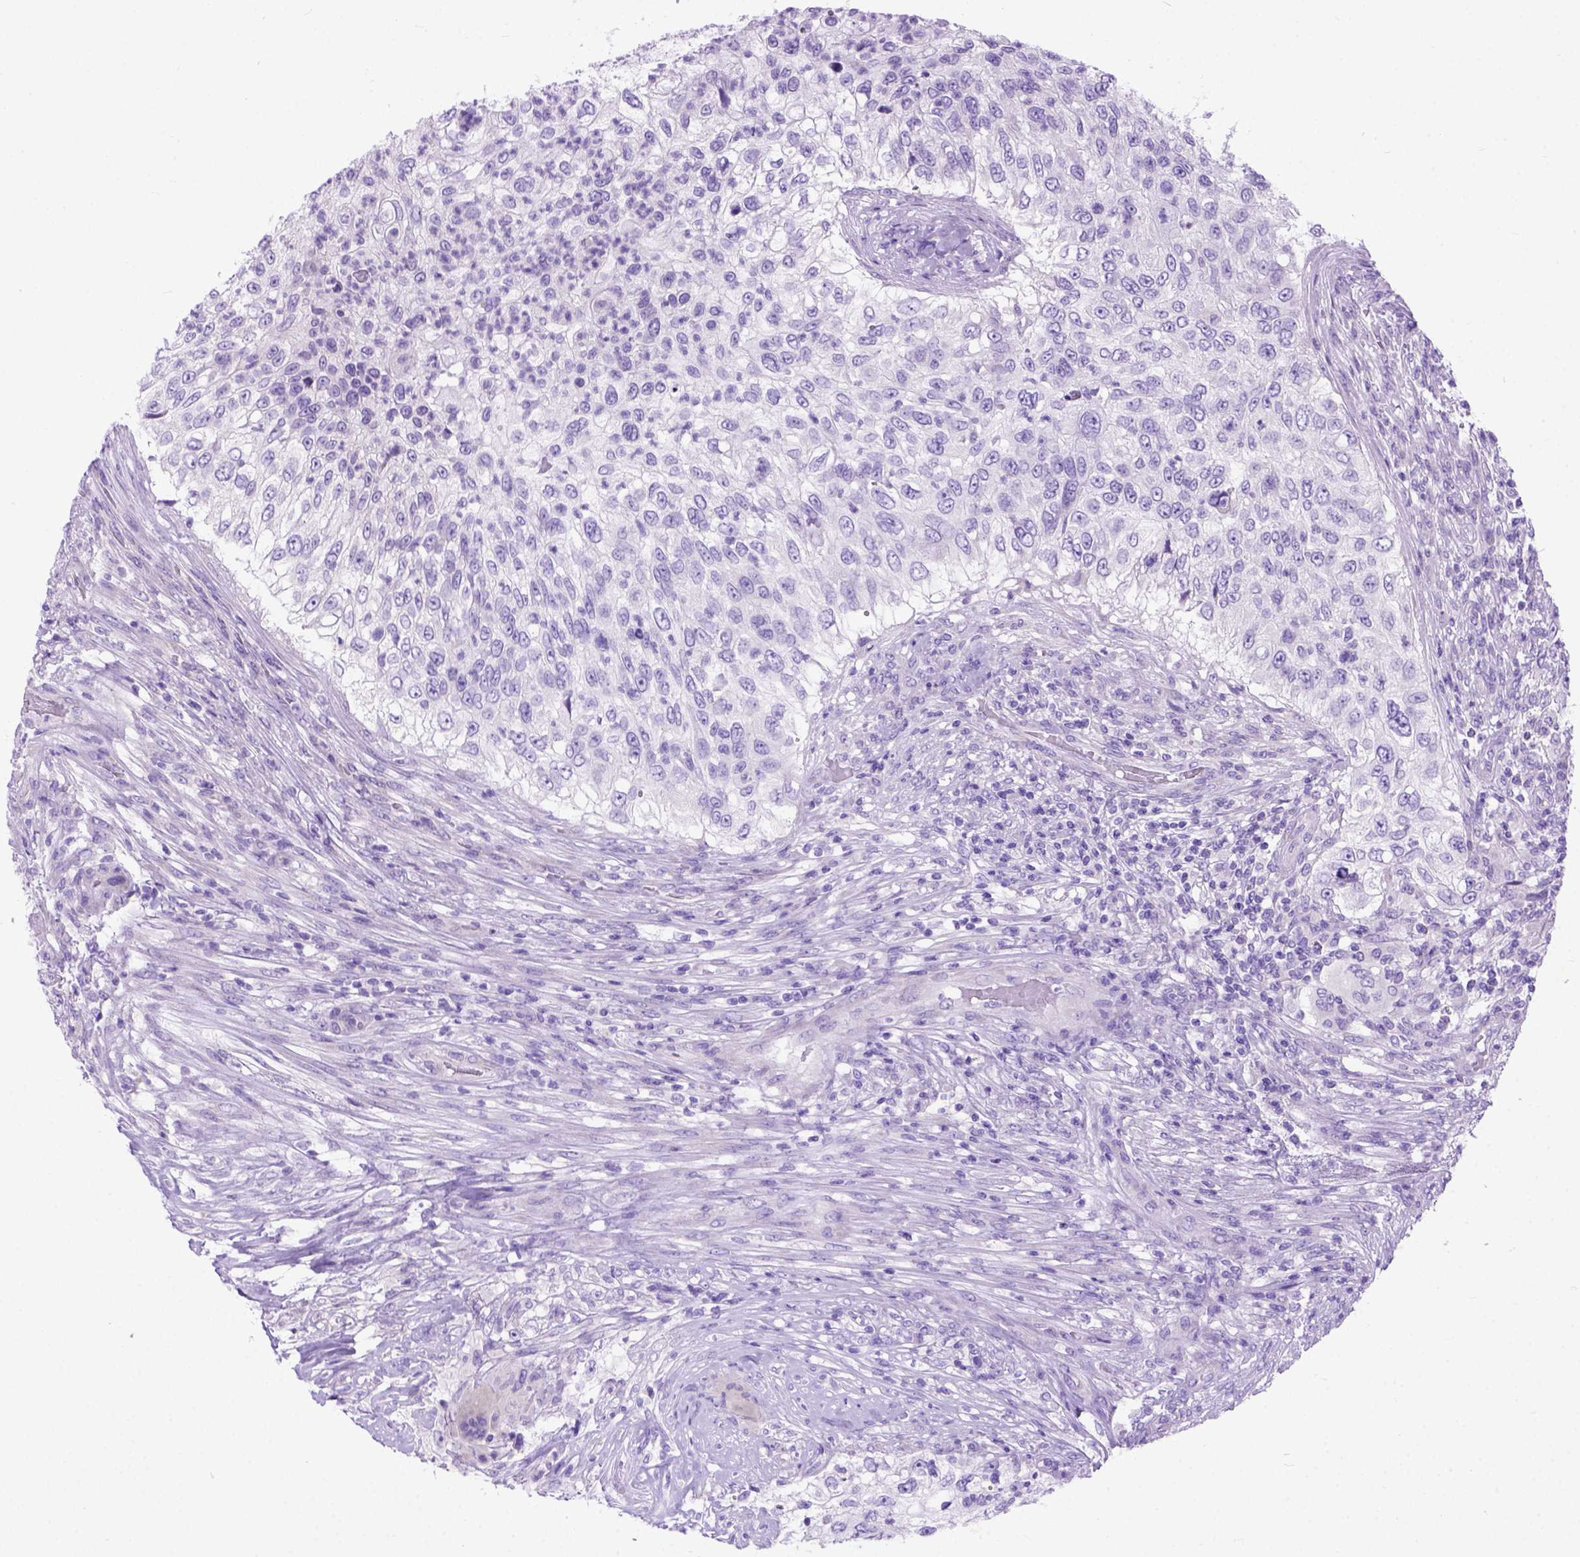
{"staining": {"intensity": "negative", "quantity": "none", "location": "none"}, "tissue": "urothelial cancer", "cell_type": "Tumor cells", "image_type": "cancer", "snomed": [{"axis": "morphology", "description": "Urothelial carcinoma, High grade"}, {"axis": "topography", "description": "Urinary bladder"}], "caption": "Immunohistochemistry (IHC) micrograph of neoplastic tissue: high-grade urothelial carcinoma stained with DAB (3,3'-diaminobenzidine) exhibits no significant protein expression in tumor cells.", "gene": "ODAD3", "patient": {"sex": "female", "age": 60}}